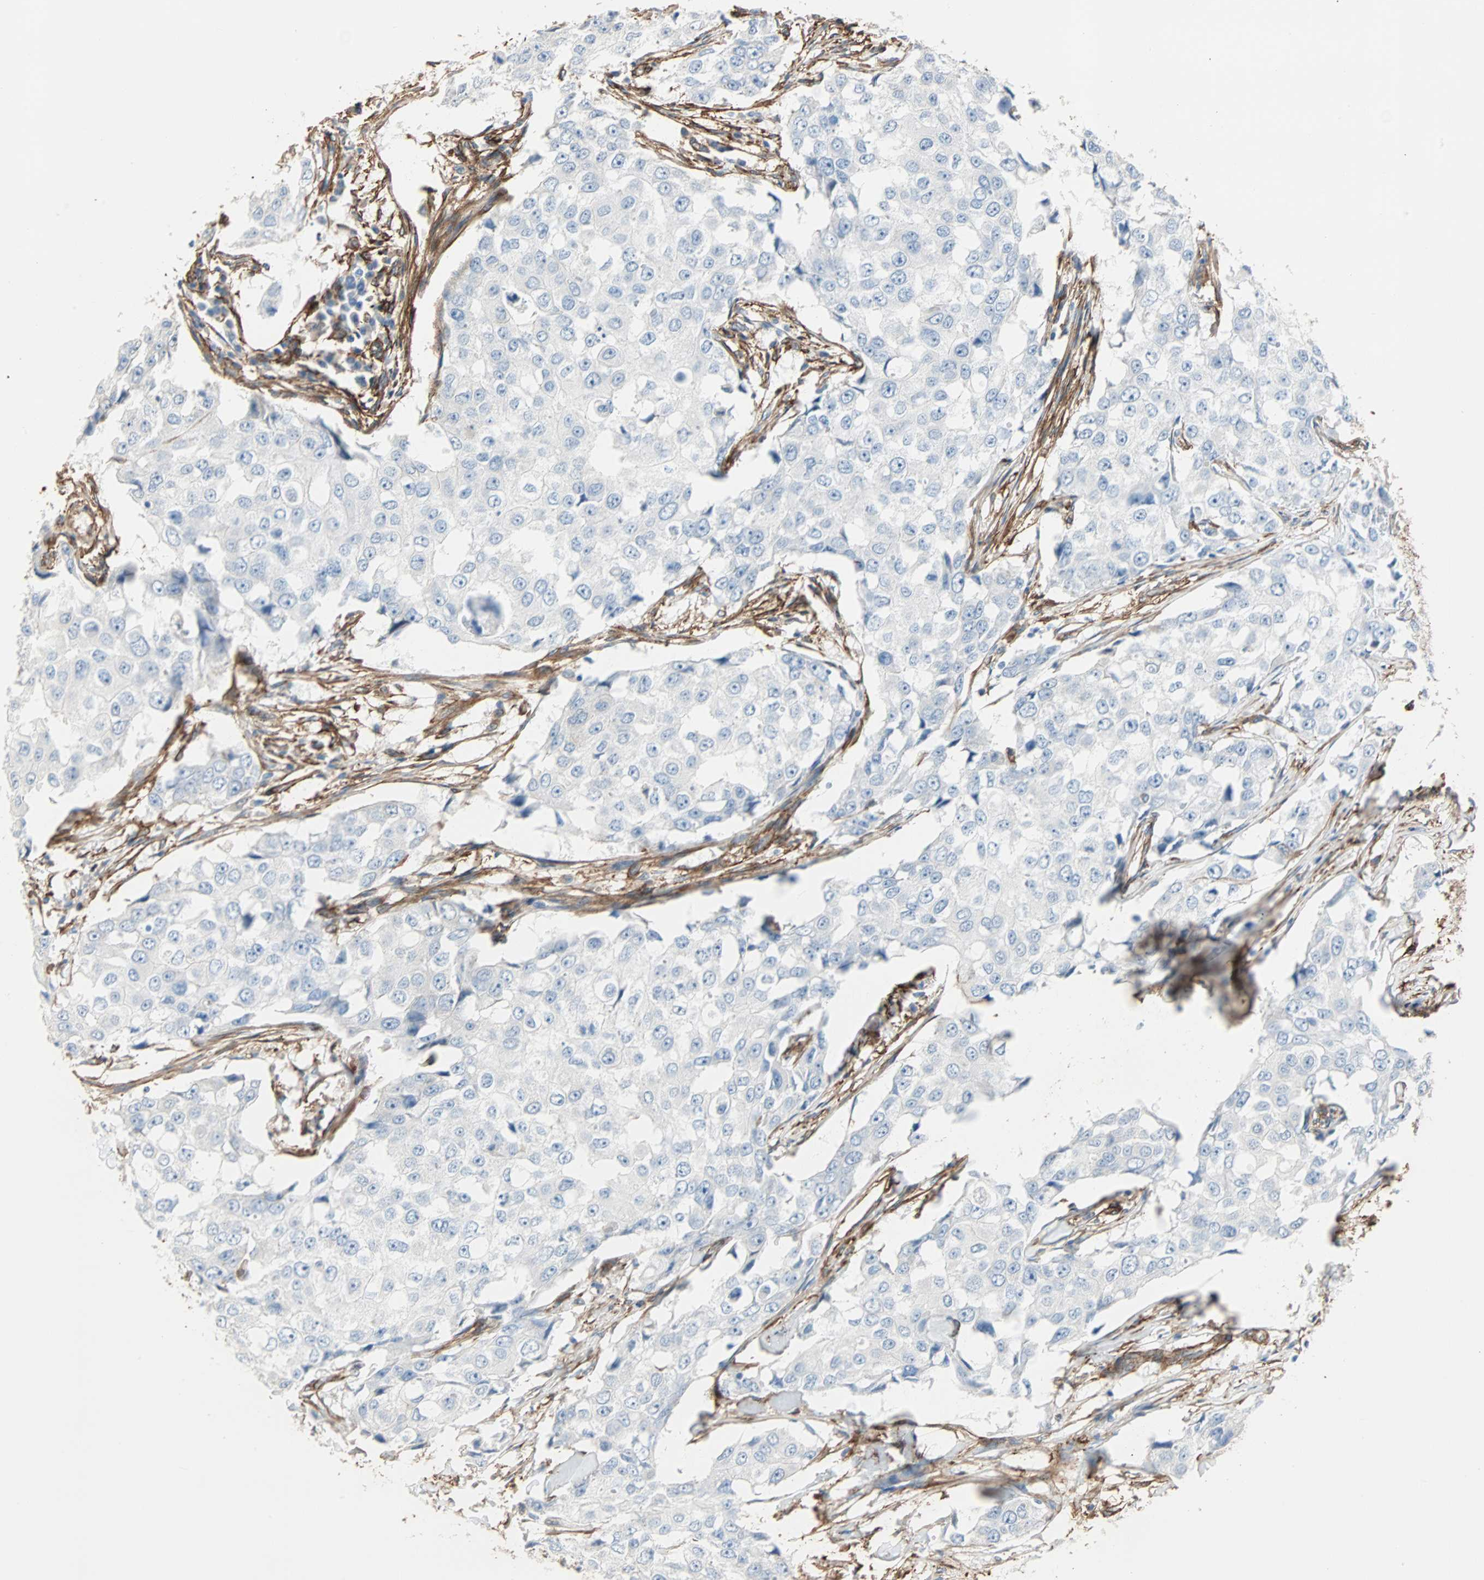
{"staining": {"intensity": "negative", "quantity": "none", "location": "none"}, "tissue": "breast cancer", "cell_type": "Tumor cells", "image_type": "cancer", "snomed": [{"axis": "morphology", "description": "Duct carcinoma"}, {"axis": "topography", "description": "Breast"}], "caption": "Immunohistochemistry micrograph of neoplastic tissue: human breast cancer stained with DAB shows no significant protein positivity in tumor cells.", "gene": "EPB41L2", "patient": {"sex": "female", "age": 27}}